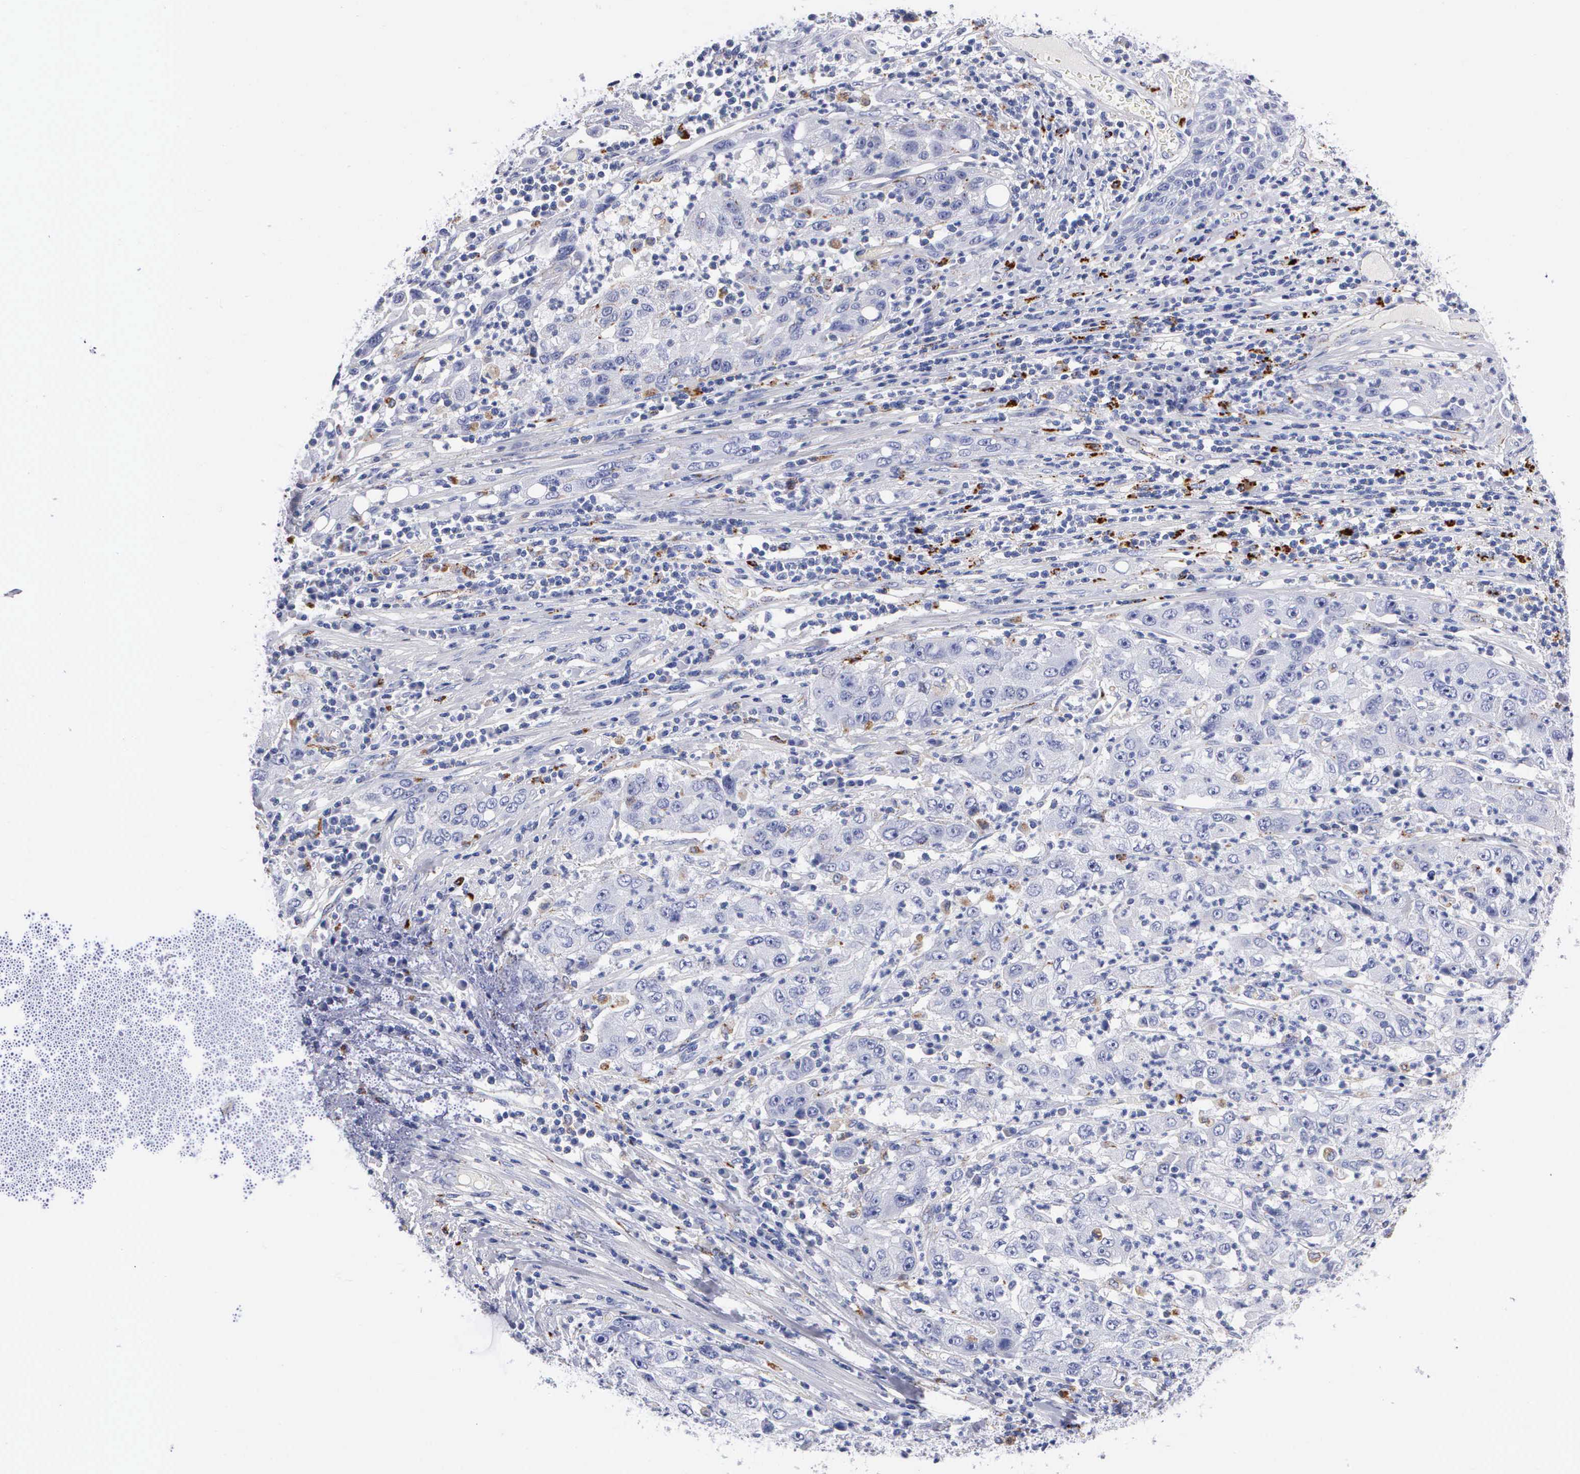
{"staining": {"intensity": "negative", "quantity": "none", "location": "none"}, "tissue": "cervical cancer", "cell_type": "Tumor cells", "image_type": "cancer", "snomed": [{"axis": "morphology", "description": "Squamous cell carcinoma, NOS"}, {"axis": "topography", "description": "Cervix"}], "caption": "This is an IHC photomicrograph of human cervical cancer. There is no positivity in tumor cells.", "gene": "CTSL", "patient": {"sex": "female", "age": 36}}